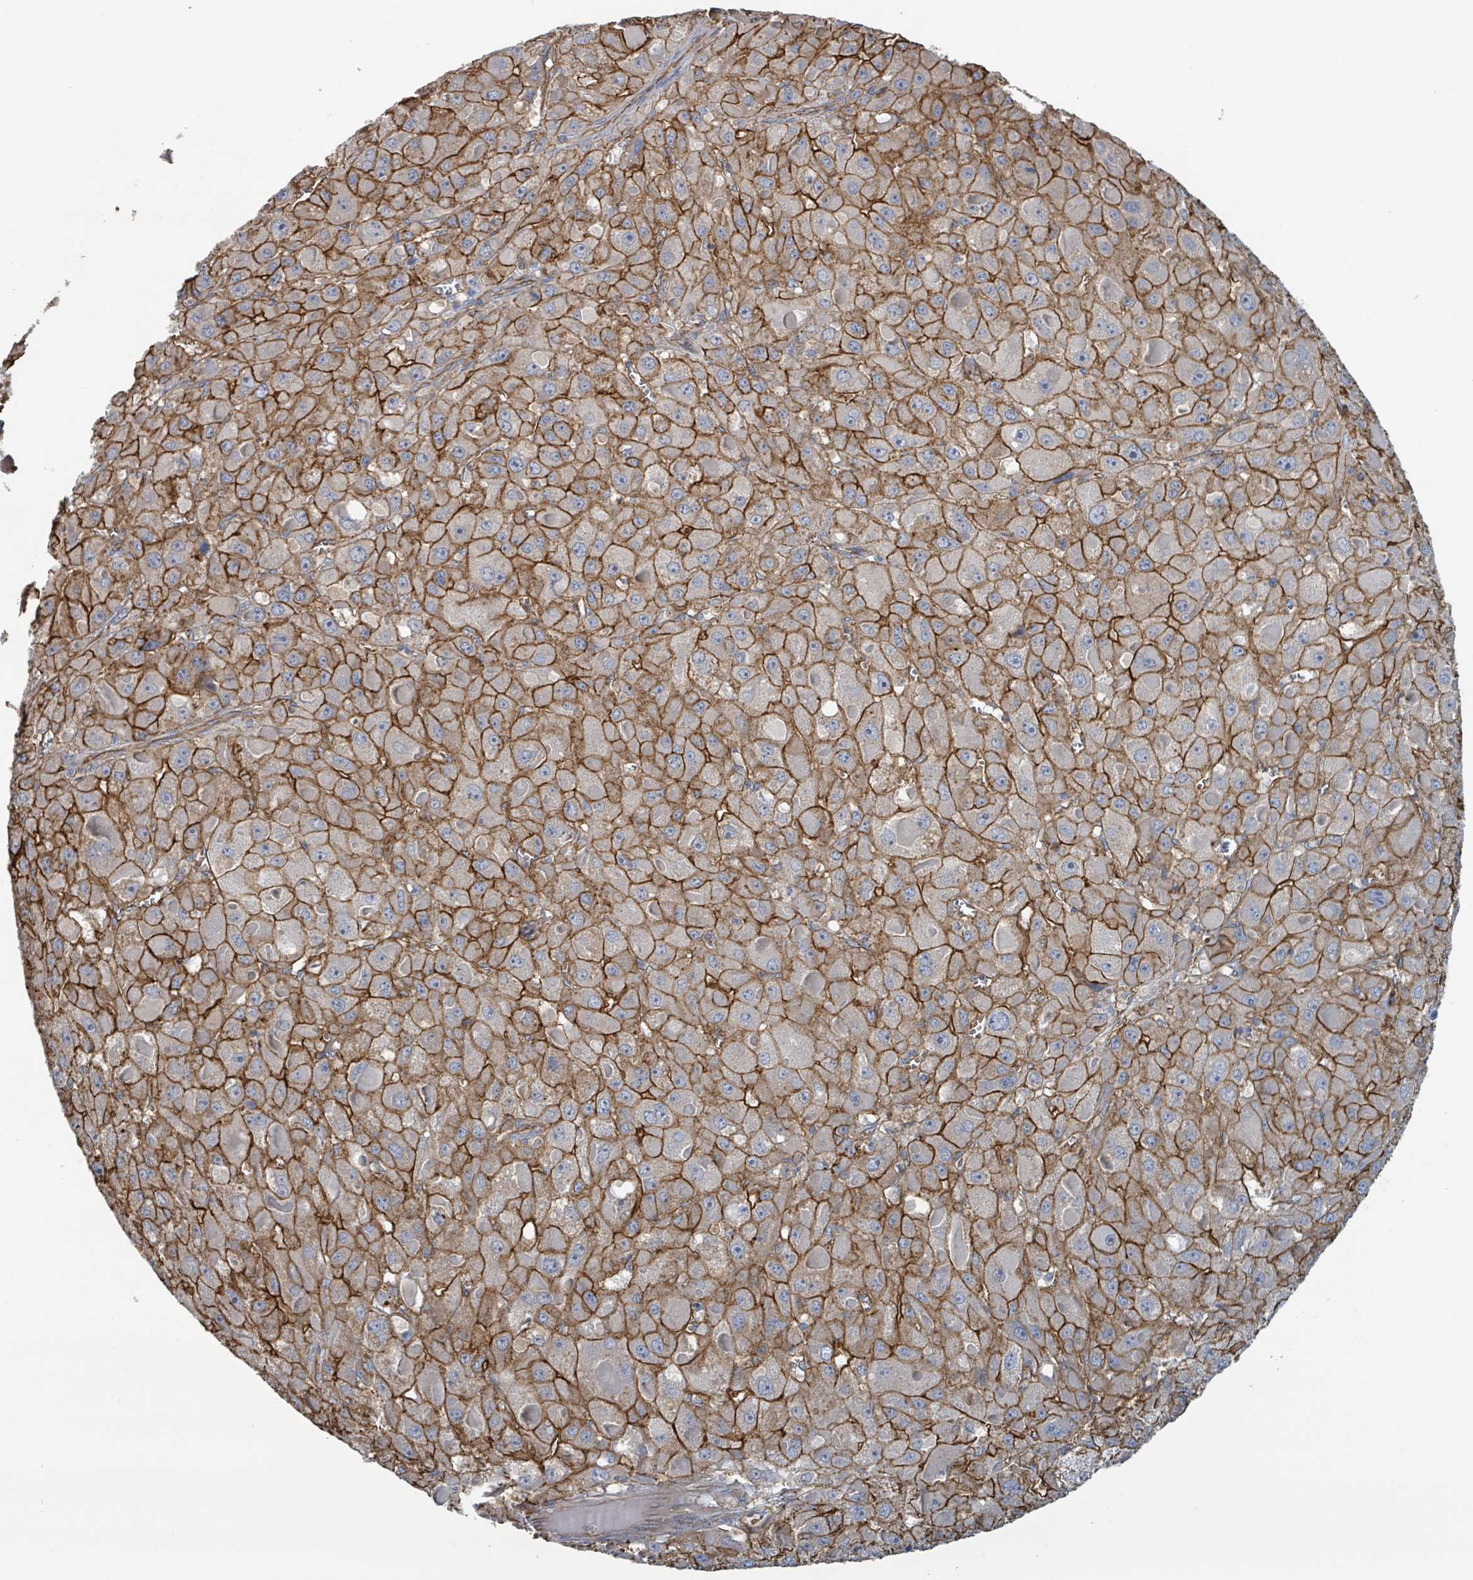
{"staining": {"intensity": "moderate", "quantity": ">75%", "location": "cytoplasmic/membranous"}, "tissue": "liver cancer", "cell_type": "Tumor cells", "image_type": "cancer", "snomed": [{"axis": "morphology", "description": "Carcinoma, Hepatocellular, NOS"}, {"axis": "topography", "description": "Liver"}], "caption": "The image shows staining of liver hepatocellular carcinoma, revealing moderate cytoplasmic/membranous protein staining (brown color) within tumor cells.", "gene": "LDOC1", "patient": {"sex": "female", "age": 73}}